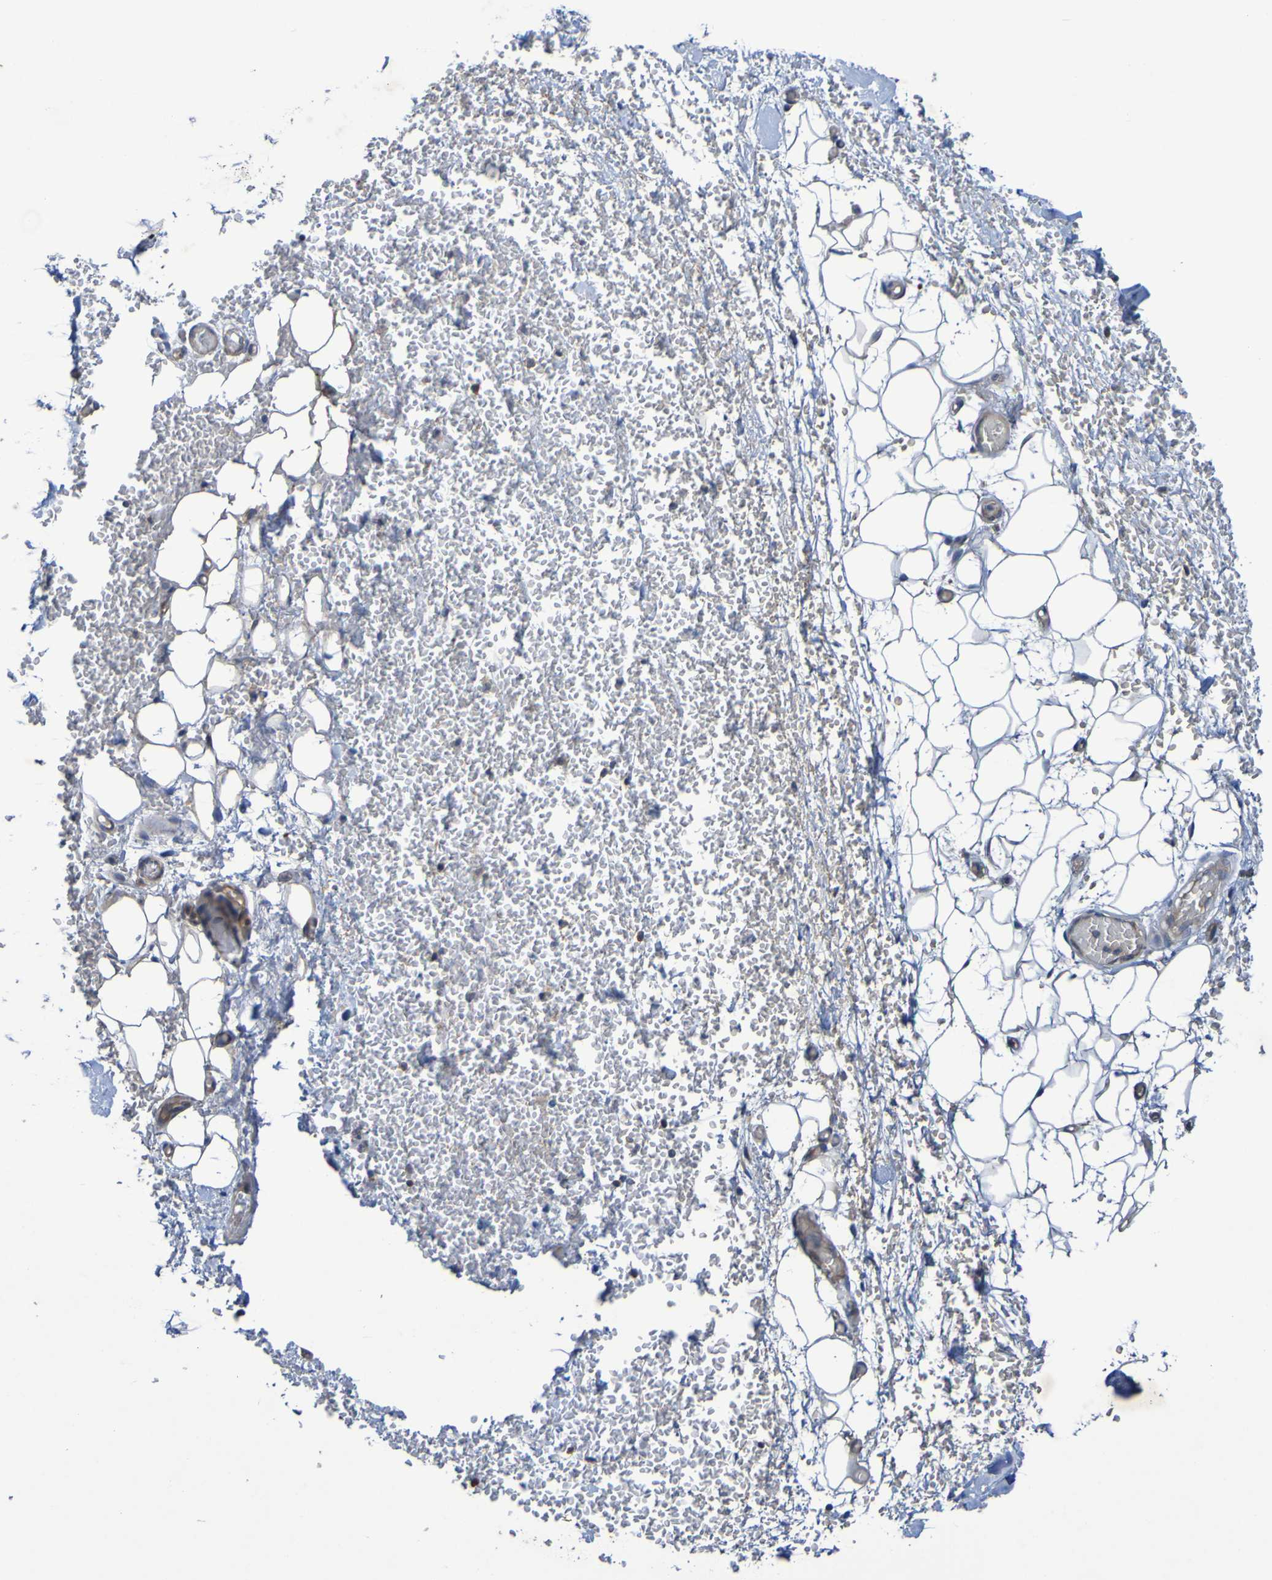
{"staining": {"intensity": "negative", "quantity": "none", "location": "none"}, "tissue": "adipose tissue", "cell_type": "Adipocytes", "image_type": "normal", "snomed": [{"axis": "morphology", "description": "Normal tissue, NOS"}, {"axis": "morphology", "description": "Adenocarcinoma, NOS"}, {"axis": "topography", "description": "Esophagus"}], "caption": "Adipocytes show no significant protein positivity in normal adipose tissue. Nuclei are stained in blue.", "gene": "SDK1", "patient": {"sex": "male", "age": 62}}